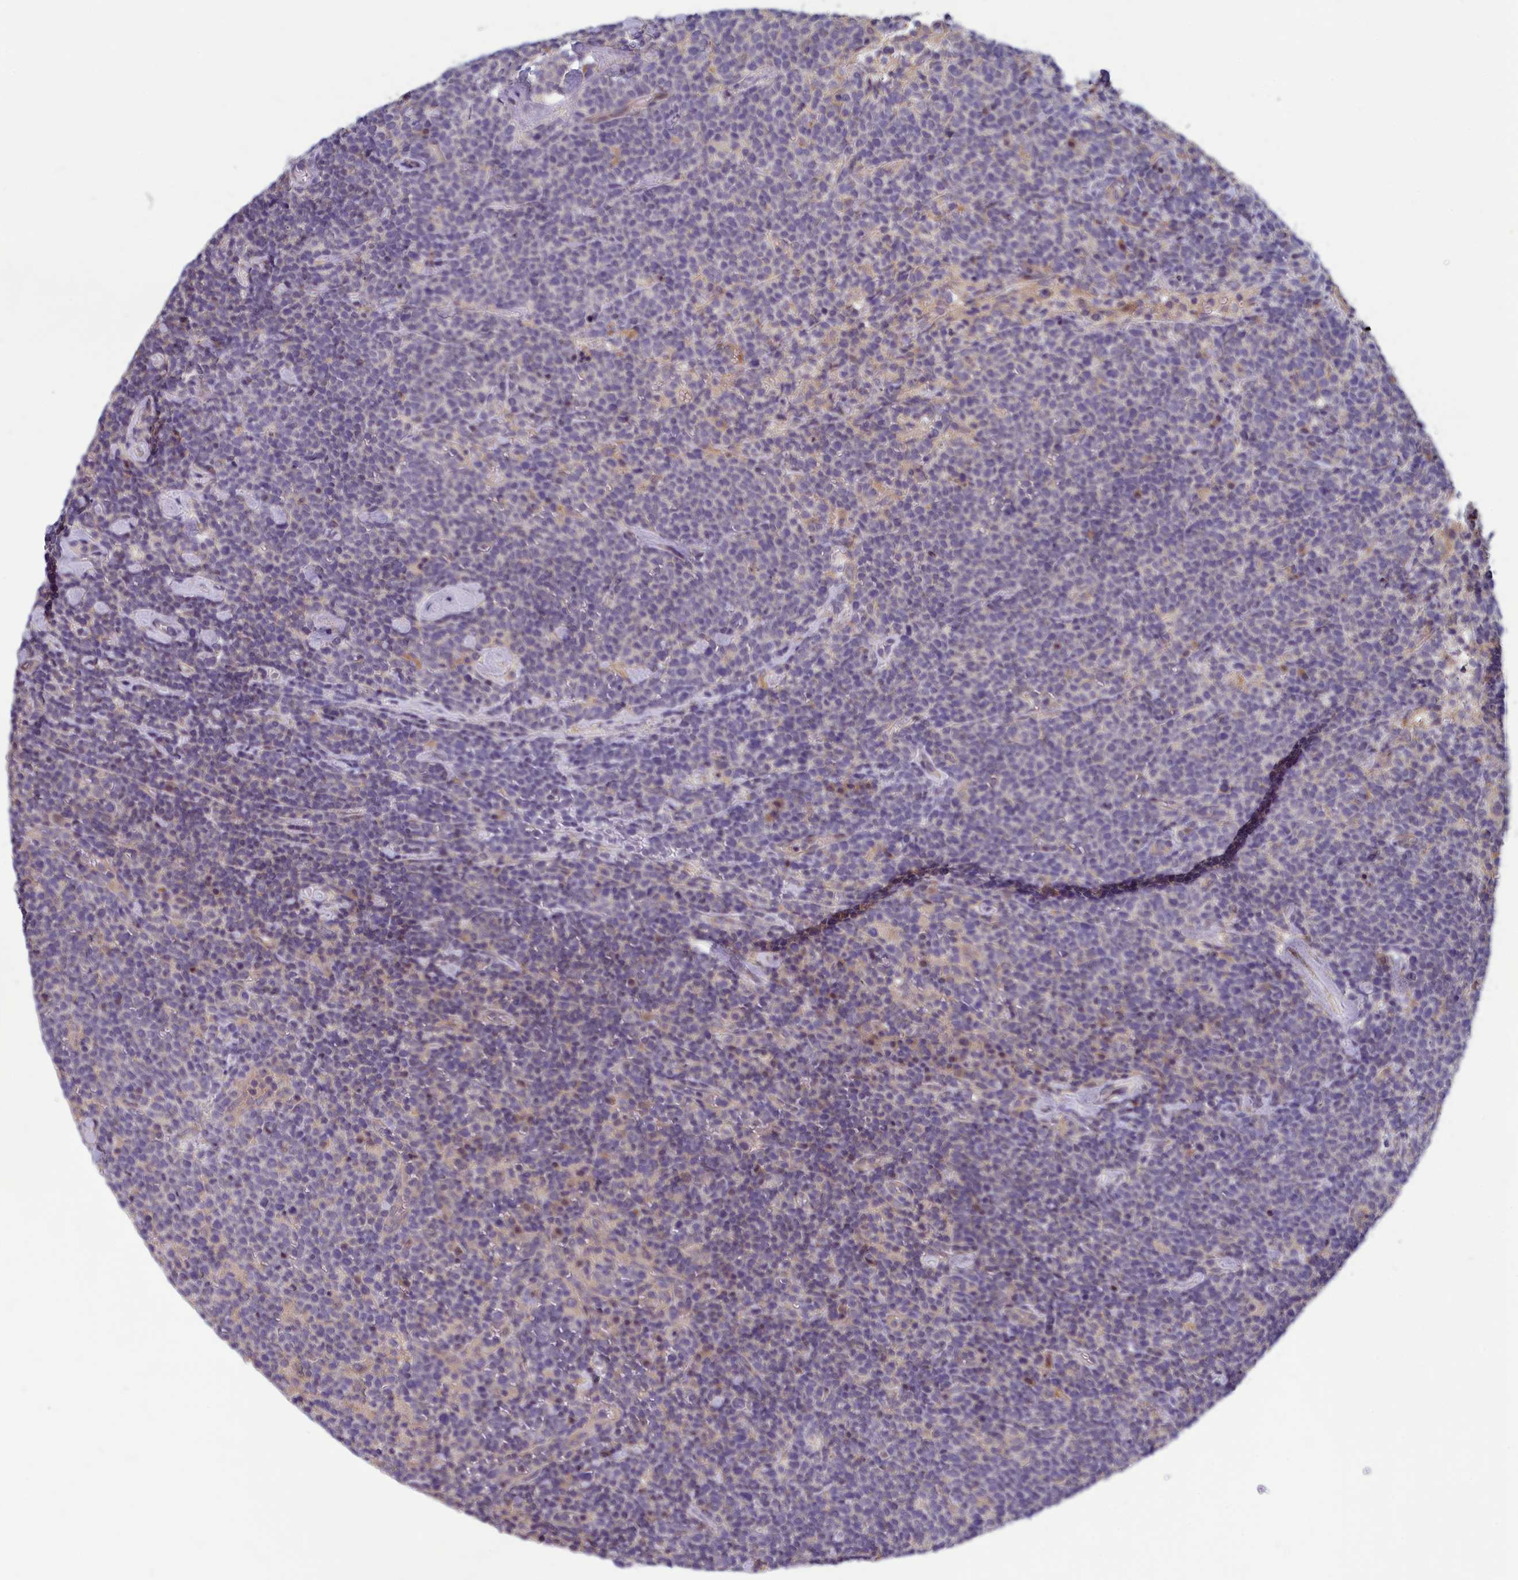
{"staining": {"intensity": "negative", "quantity": "none", "location": "none"}, "tissue": "lymphoma", "cell_type": "Tumor cells", "image_type": "cancer", "snomed": [{"axis": "morphology", "description": "Malignant lymphoma, non-Hodgkin's type, High grade"}, {"axis": "topography", "description": "Lymph node"}], "caption": "Tumor cells show no significant positivity in lymphoma.", "gene": "HECA", "patient": {"sex": "male", "age": 61}}